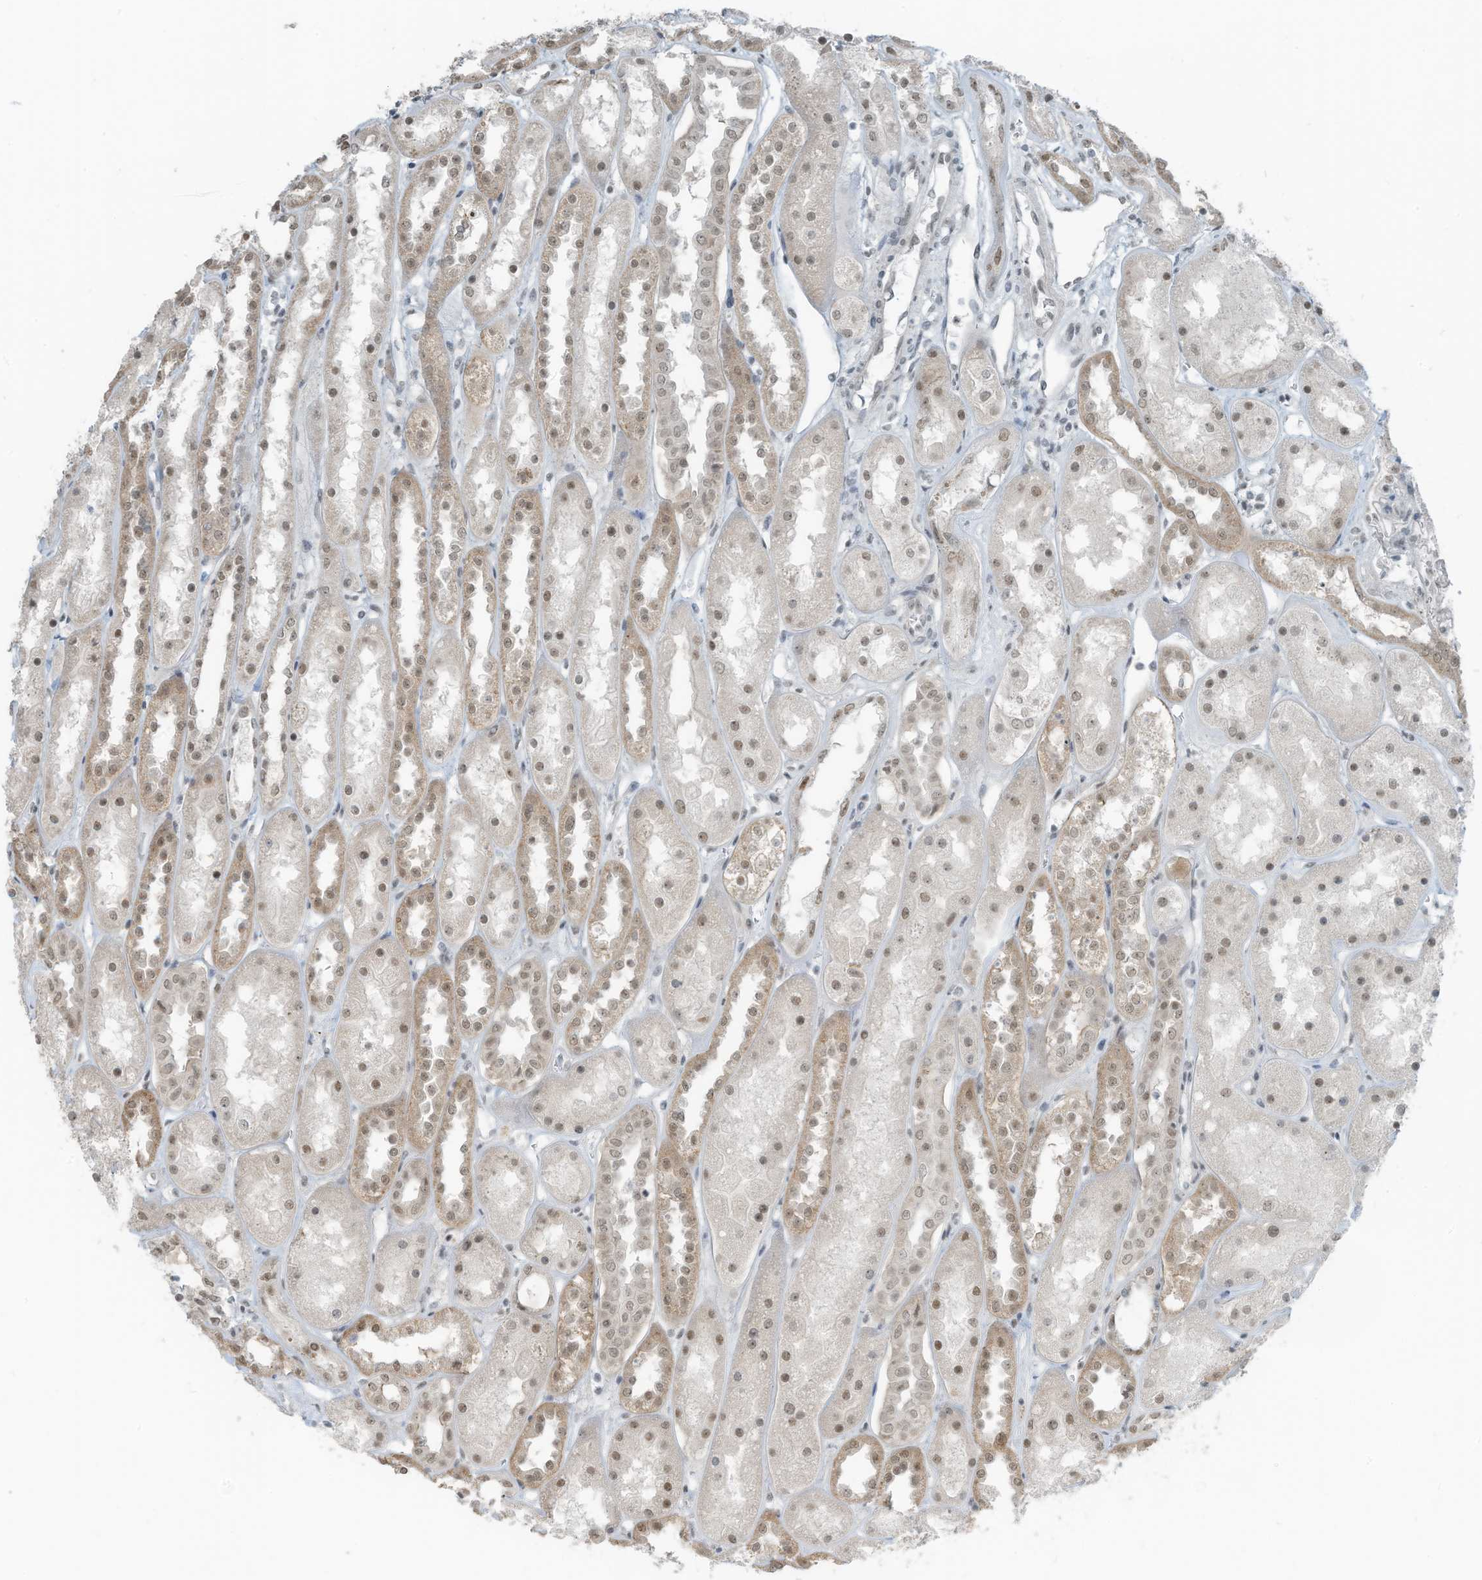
{"staining": {"intensity": "weak", "quantity": "25%-75%", "location": "nuclear"}, "tissue": "kidney", "cell_type": "Cells in glomeruli", "image_type": "normal", "snomed": [{"axis": "morphology", "description": "Normal tissue, NOS"}, {"axis": "topography", "description": "Kidney"}], "caption": "A low amount of weak nuclear staining is identified in about 25%-75% of cells in glomeruli in normal kidney.", "gene": "WRNIP1", "patient": {"sex": "male", "age": 70}}